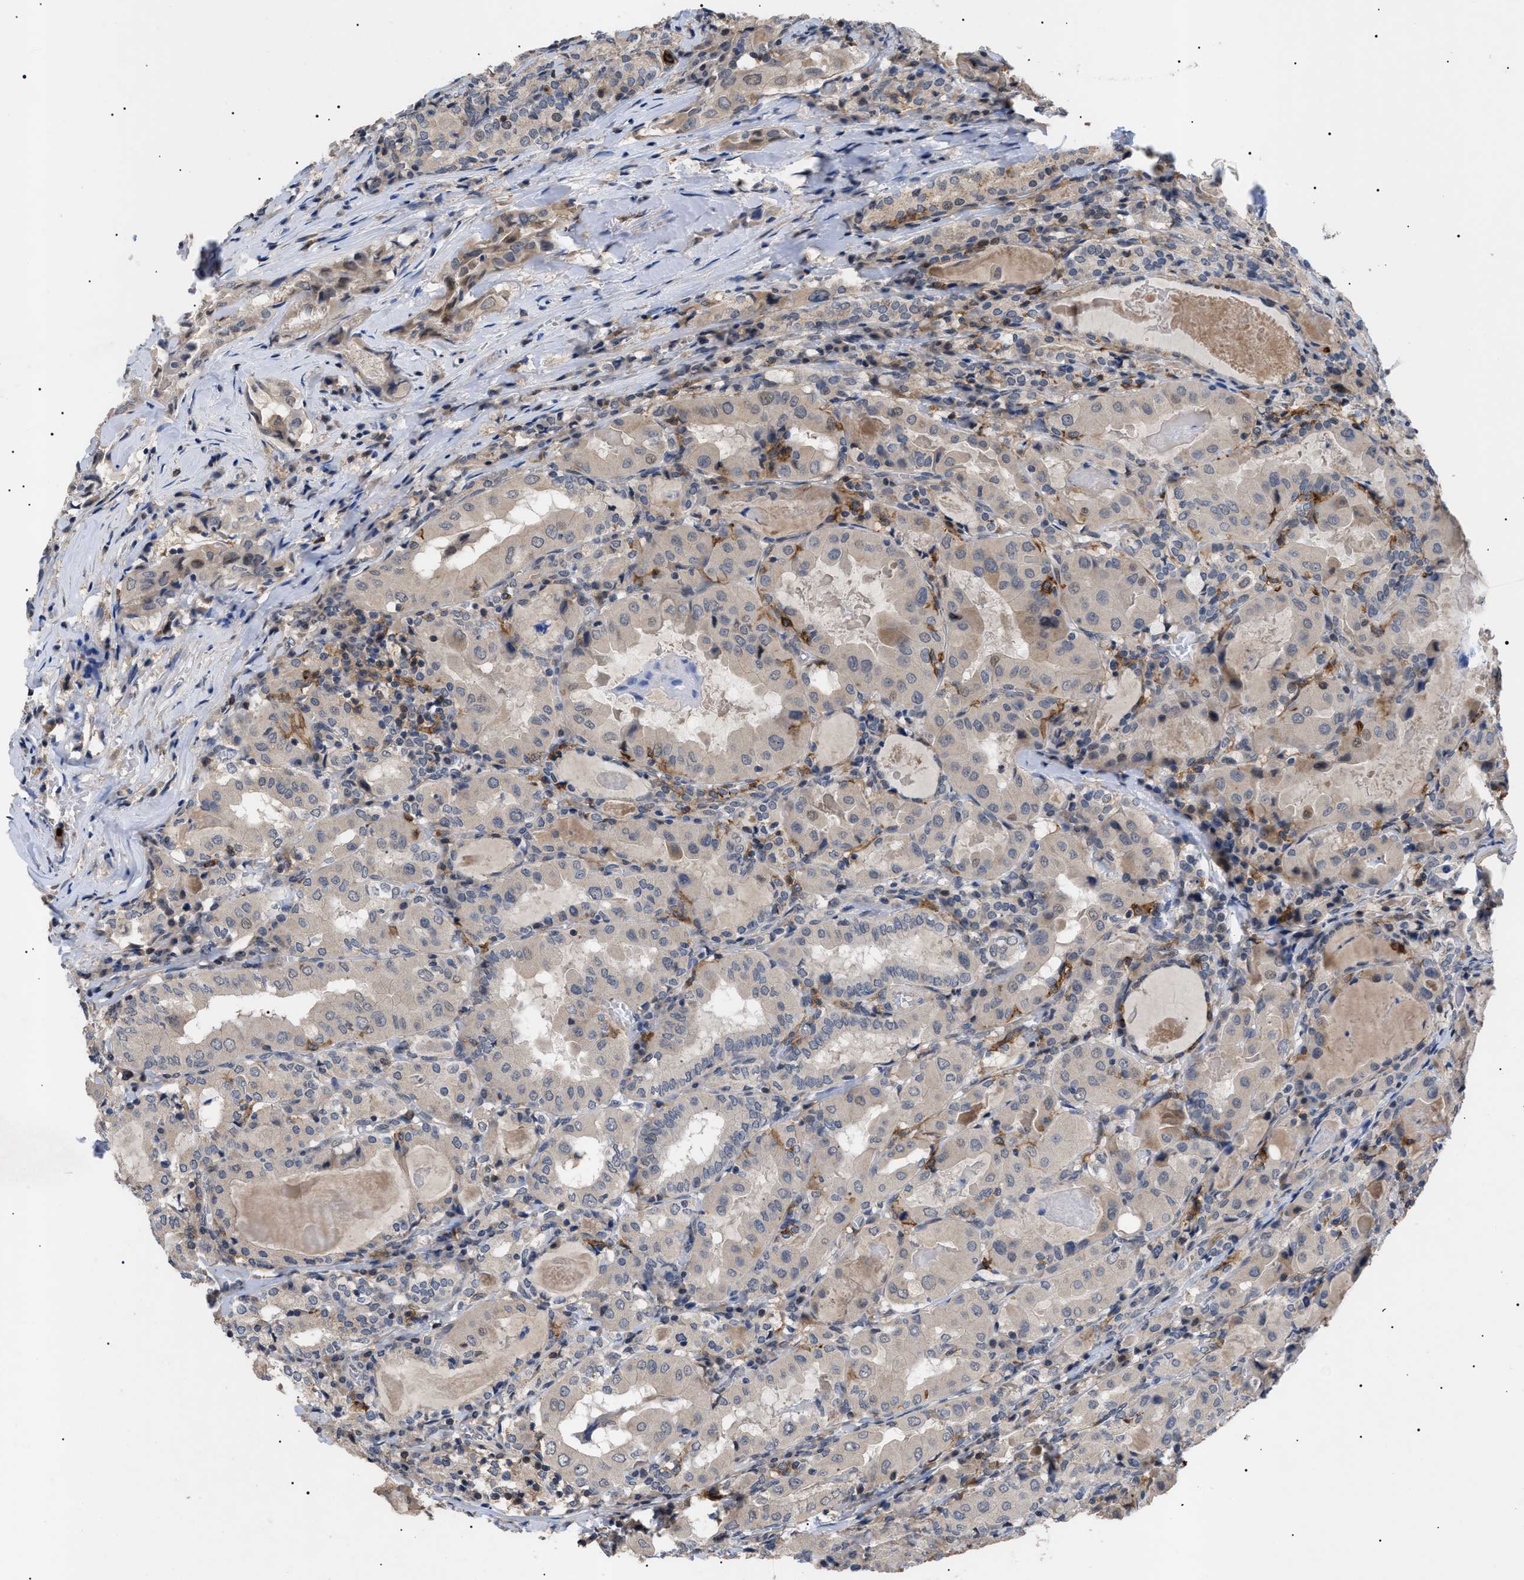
{"staining": {"intensity": "weak", "quantity": "25%-75%", "location": "cytoplasmic/membranous"}, "tissue": "thyroid cancer", "cell_type": "Tumor cells", "image_type": "cancer", "snomed": [{"axis": "morphology", "description": "Papillary adenocarcinoma, NOS"}, {"axis": "topography", "description": "Thyroid gland"}], "caption": "This histopathology image reveals IHC staining of thyroid cancer, with low weak cytoplasmic/membranous positivity in approximately 25%-75% of tumor cells.", "gene": "CD300A", "patient": {"sex": "female", "age": 42}}